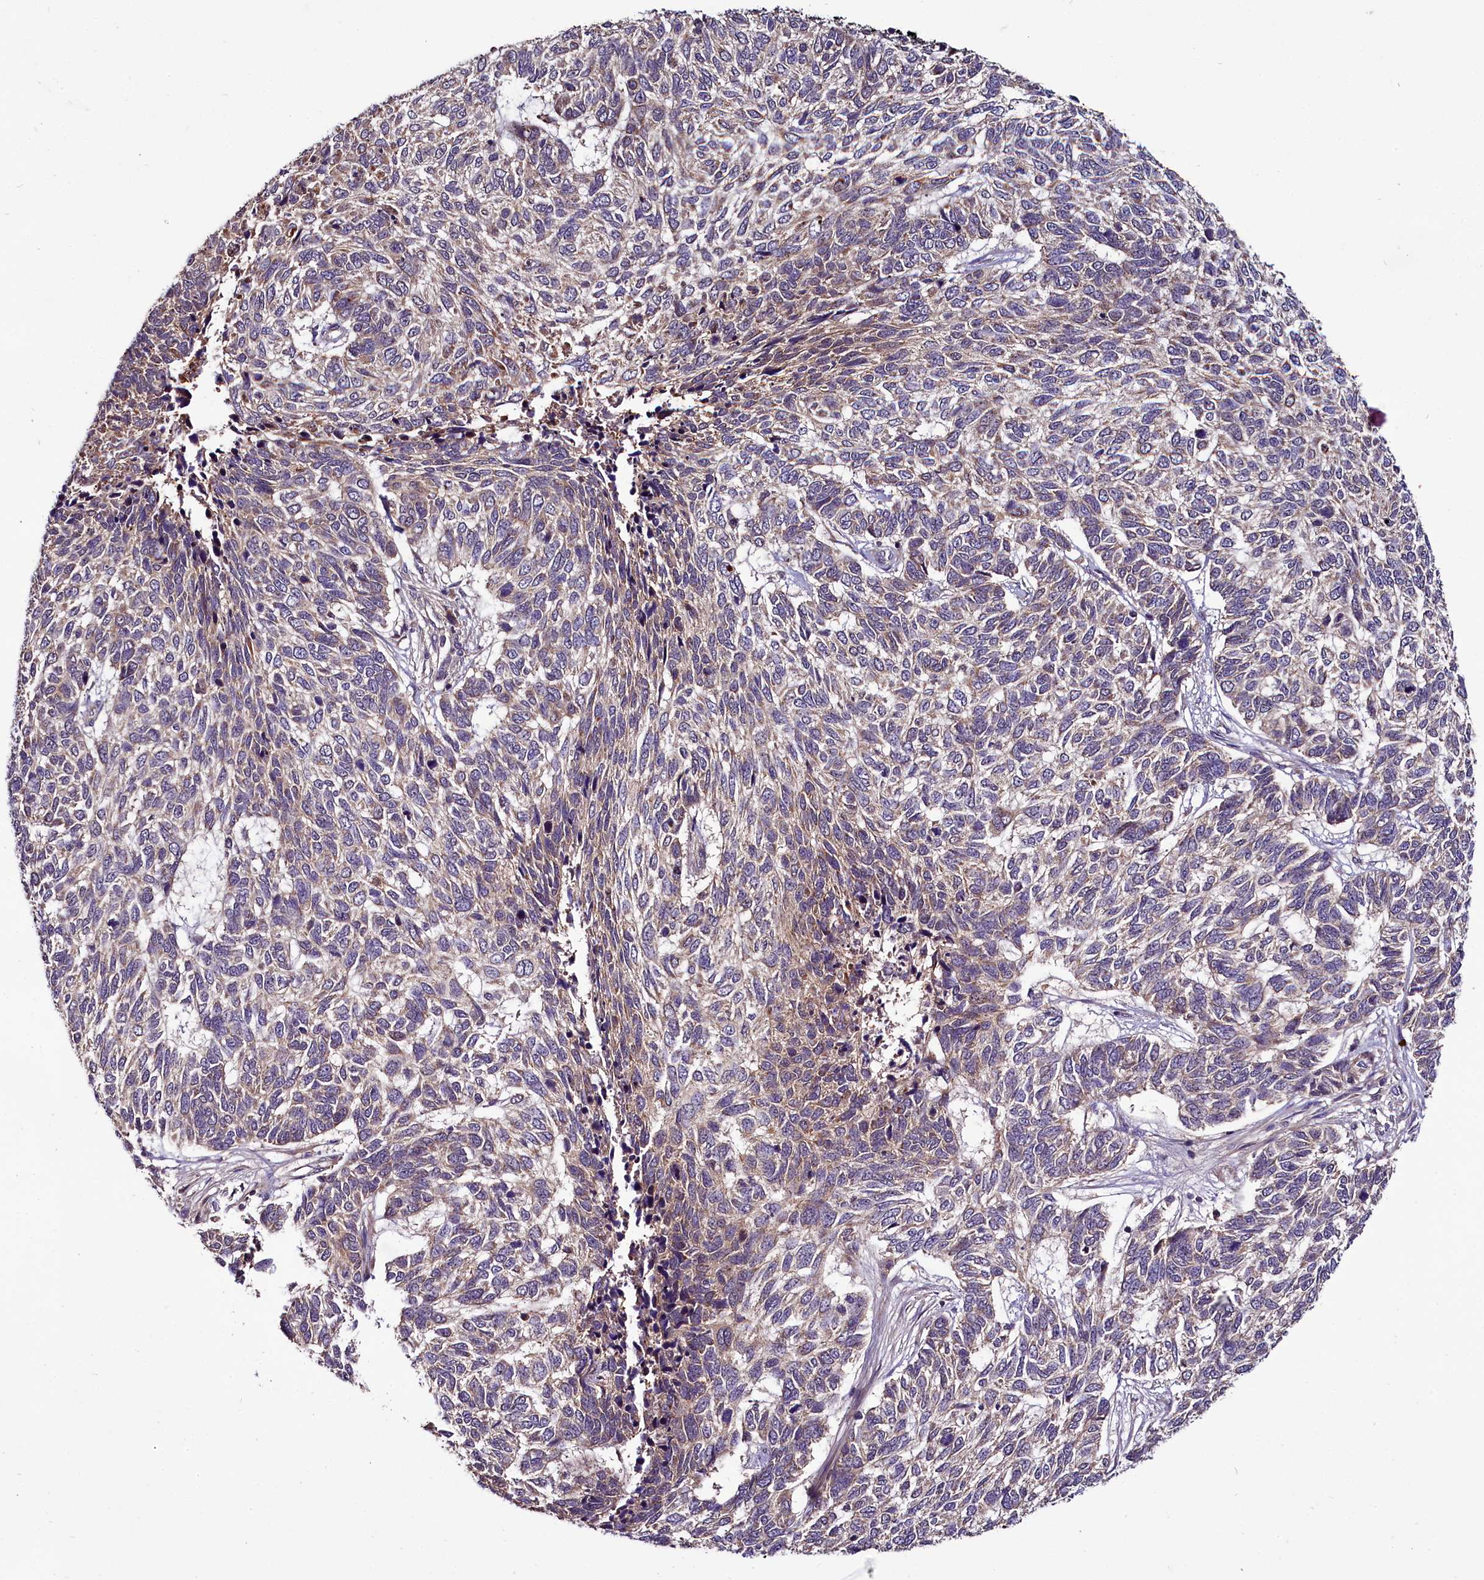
{"staining": {"intensity": "weak", "quantity": "<25%", "location": "cytoplasmic/membranous"}, "tissue": "skin cancer", "cell_type": "Tumor cells", "image_type": "cancer", "snomed": [{"axis": "morphology", "description": "Basal cell carcinoma"}, {"axis": "topography", "description": "Skin"}], "caption": "Immunohistochemistry (IHC) image of neoplastic tissue: skin cancer (basal cell carcinoma) stained with DAB (3,3'-diaminobenzidine) demonstrates no significant protein staining in tumor cells.", "gene": "RPUSD2", "patient": {"sex": "female", "age": 65}}